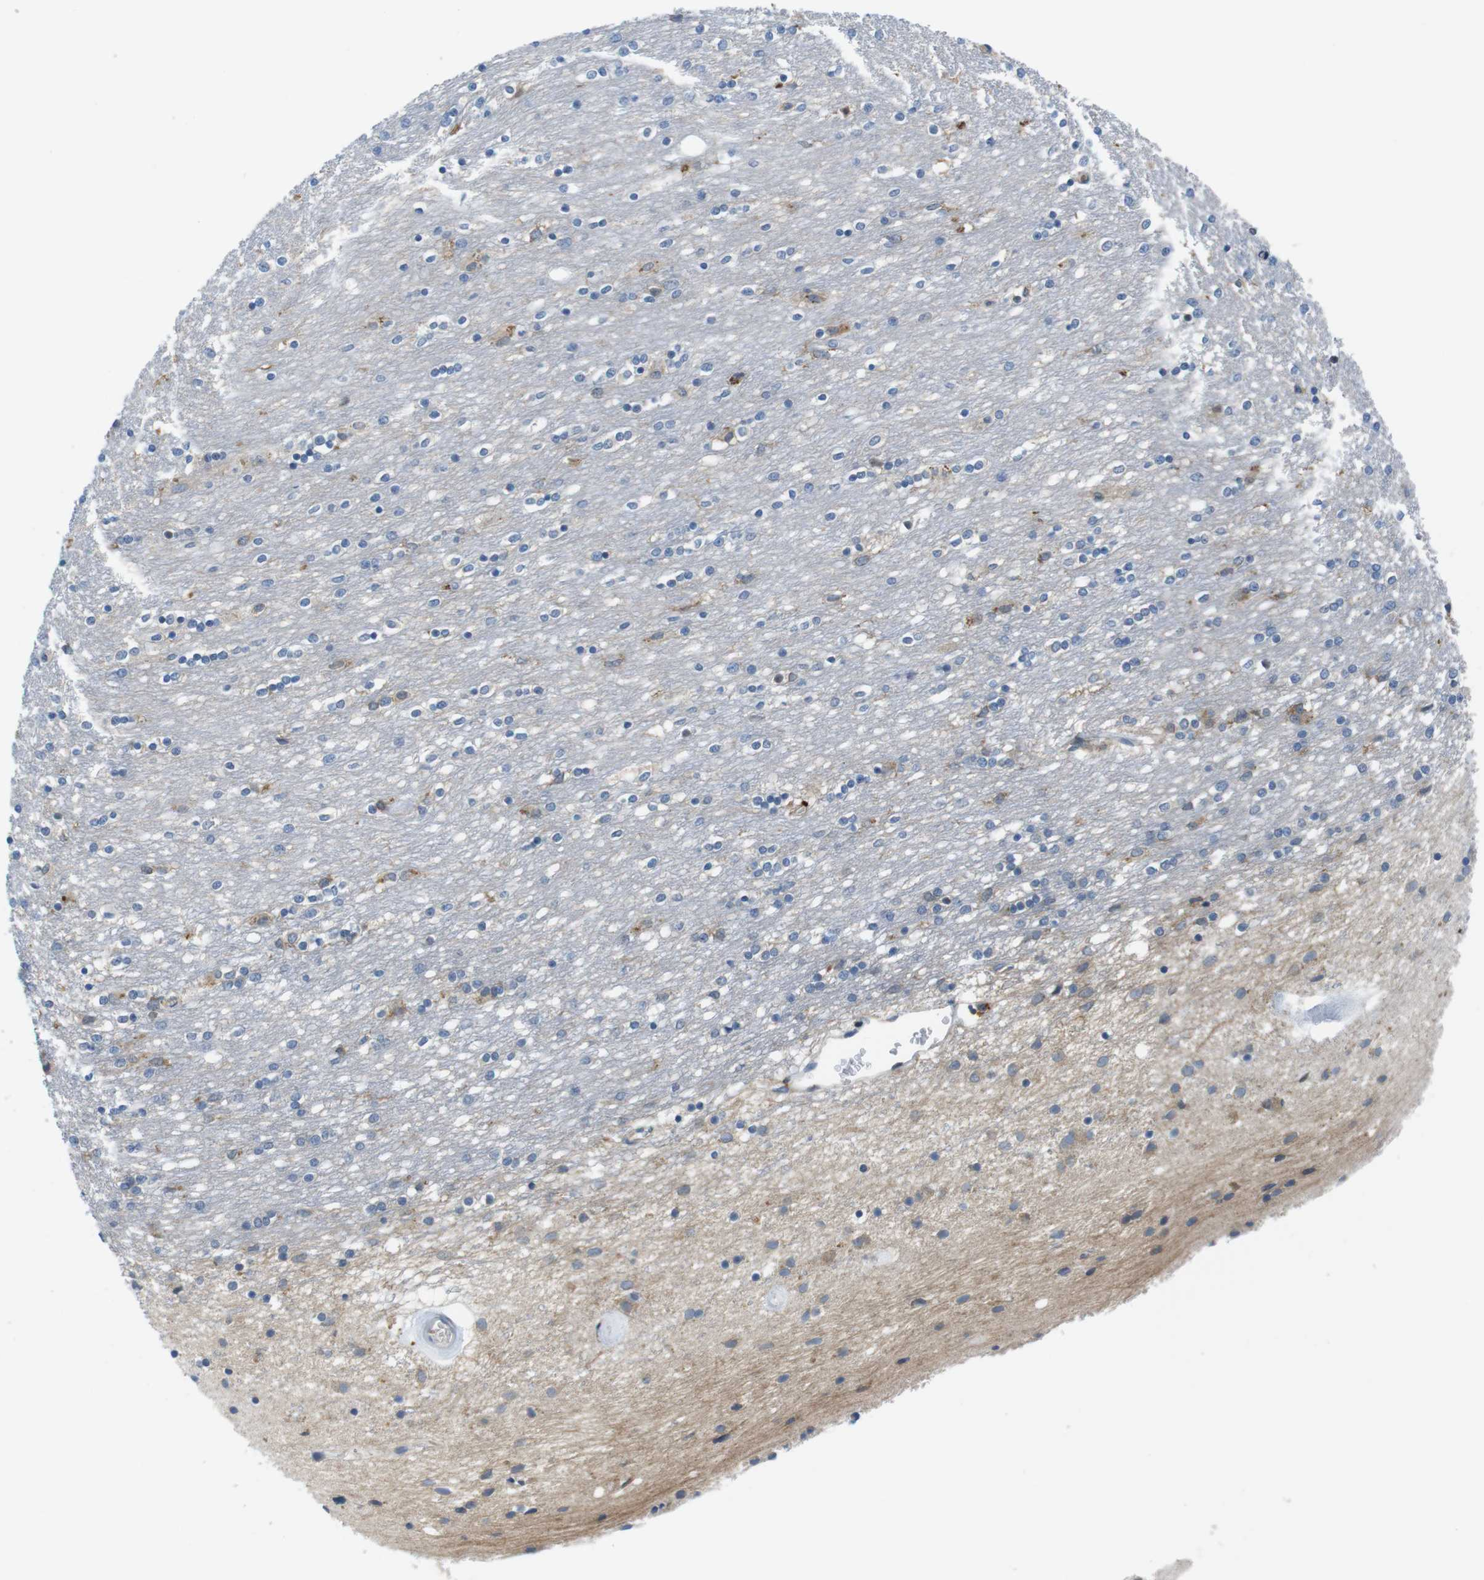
{"staining": {"intensity": "weak", "quantity": "<25%", "location": "cytoplasmic/membranous"}, "tissue": "caudate", "cell_type": "Glial cells", "image_type": "normal", "snomed": [{"axis": "morphology", "description": "Normal tissue, NOS"}, {"axis": "topography", "description": "Lateral ventricle wall"}], "caption": "A high-resolution micrograph shows IHC staining of unremarkable caudate, which displays no significant staining in glial cells.", "gene": "PIK3CD", "patient": {"sex": "female", "age": 54}}